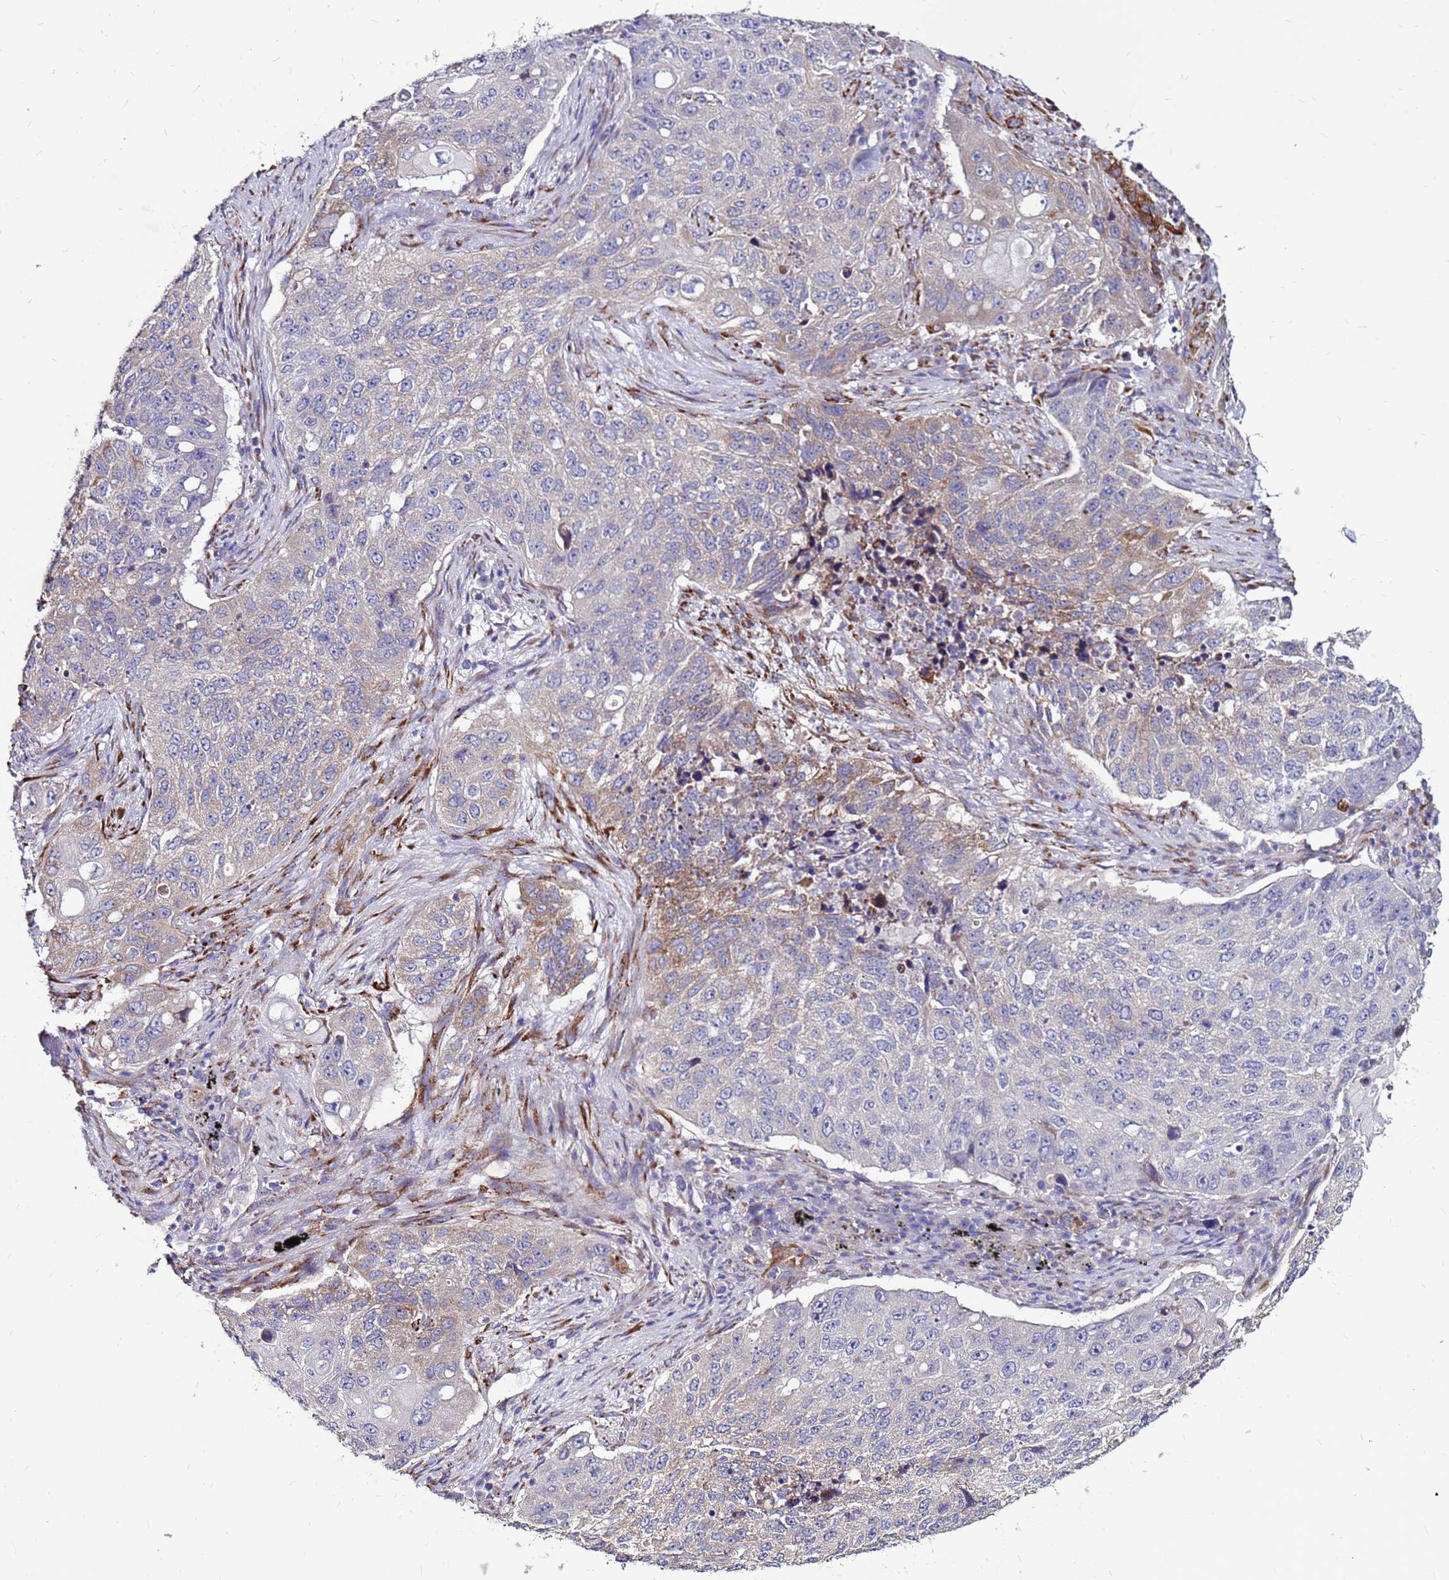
{"staining": {"intensity": "moderate", "quantity": "<25%", "location": "cytoplasmic/membranous"}, "tissue": "lung cancer", "cell_type": "Tumor cells", "image_type": "cancer", "snomed": [{"axis": "morphology", "description": "Squamous cell carcinoma, NOS"}, {"axis": "topography", "description": "Lung"}], "caption": "Protein analysis of lung cancer (squamous cell carcinoma) tissue shows moderate cytoplasmic/membranous expression in about <25% of tumor cells.", "gene": "SLC44A3", "patient": {"sex": "female", "age": 63}}